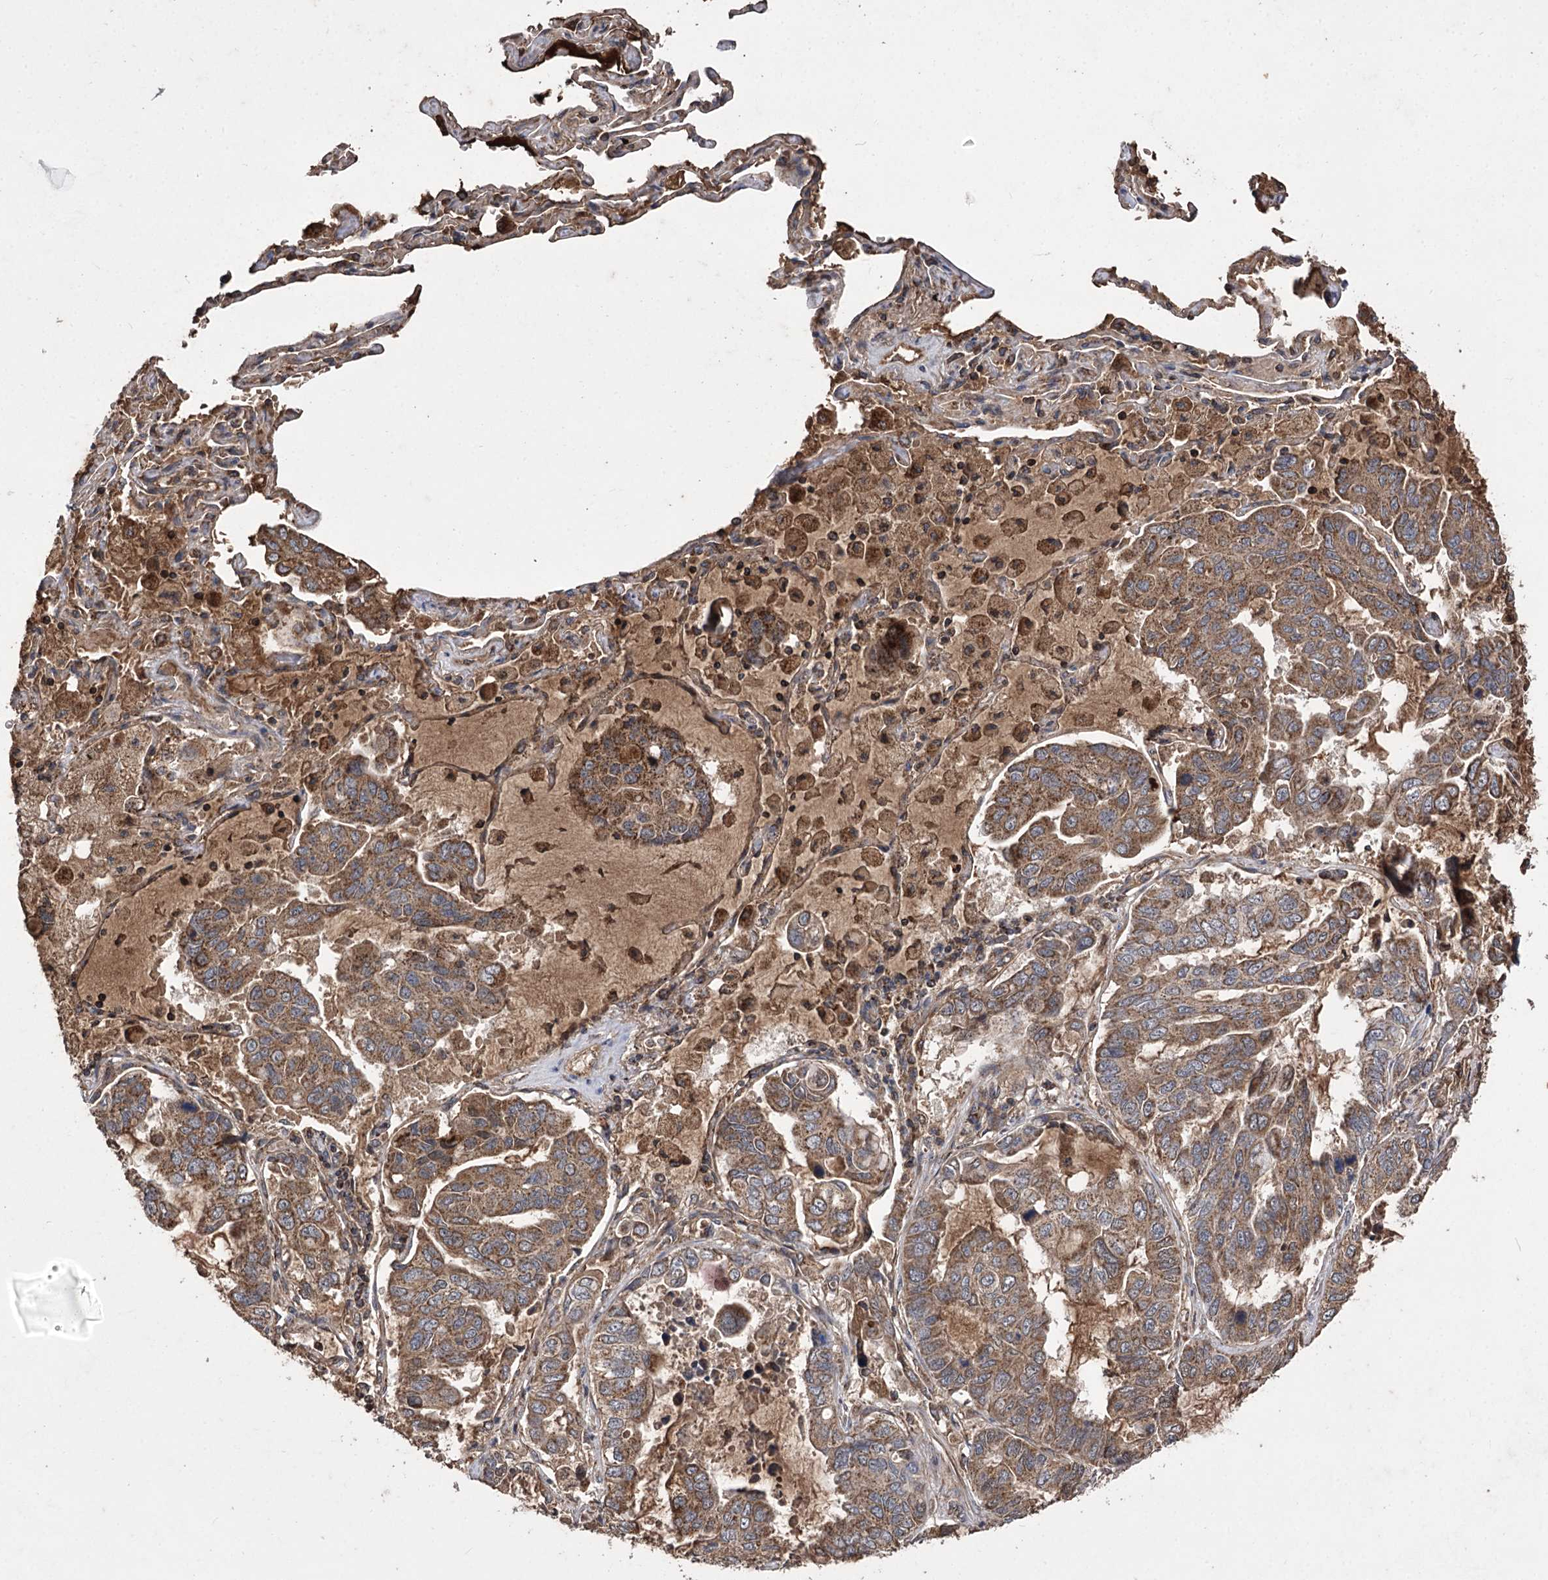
{"staining": {"intensity": "moderate", "quantity": ">75%", "location": "cytoplasmic/membranous"}, "tissue": "lung cancer", "cell_type": "Tumor cells", "image_type": "cancer", "snomed": [{"axis": "morphology", "description": "Adenocarcinoma, NOS"}, {"axis": "topography", "description": "Lung"}], "caption": "The immunohistochemical stain shows moderate cytoplasmic/membranous expression in tumor cells of lung cancer (adenocarcinoma) tissue.", "gene": "RASSF3", "patient": {"sex": "male", "age": 64}}